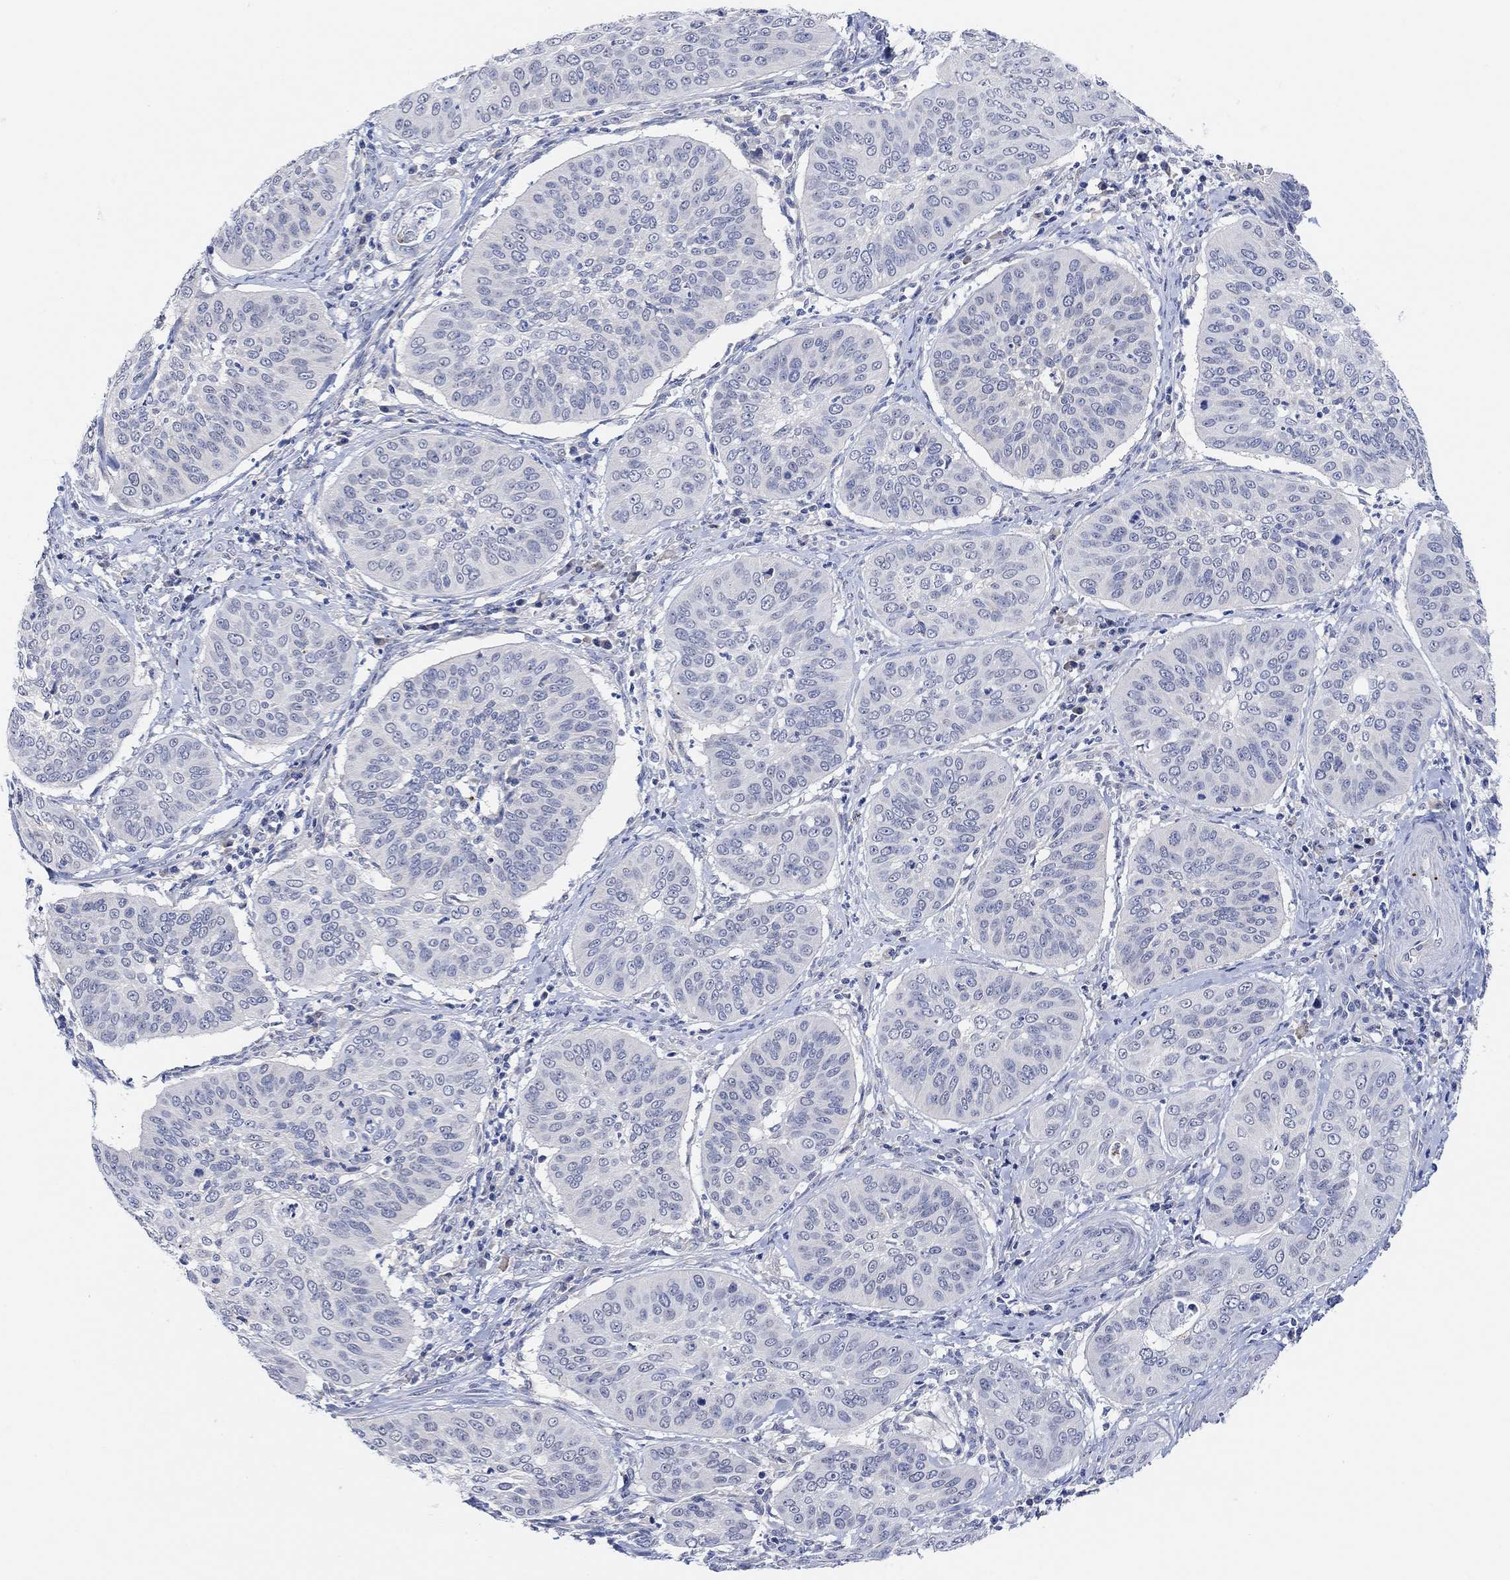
{"staining": {"intensity": "negative", "quantity": "none", "location": "none"}, "tissue": "cervical cancer", "cell_type": "Tumor cells", "image_type": "cancer", "snomed": [{"axis": "morphology", "description": "Normal tissue, NOS"}, {"axis": "morphology", "description": "Squamous cell carcinoma, NOS"}, {"axis": "topography", "description": "Cervix"}], "caption": "Immunohistochemical staining of human cervical cancer exhibits no significant staining in tumor cells.", "gene": "RIMS1", "patient": {"sex": "female", "age": 39}}